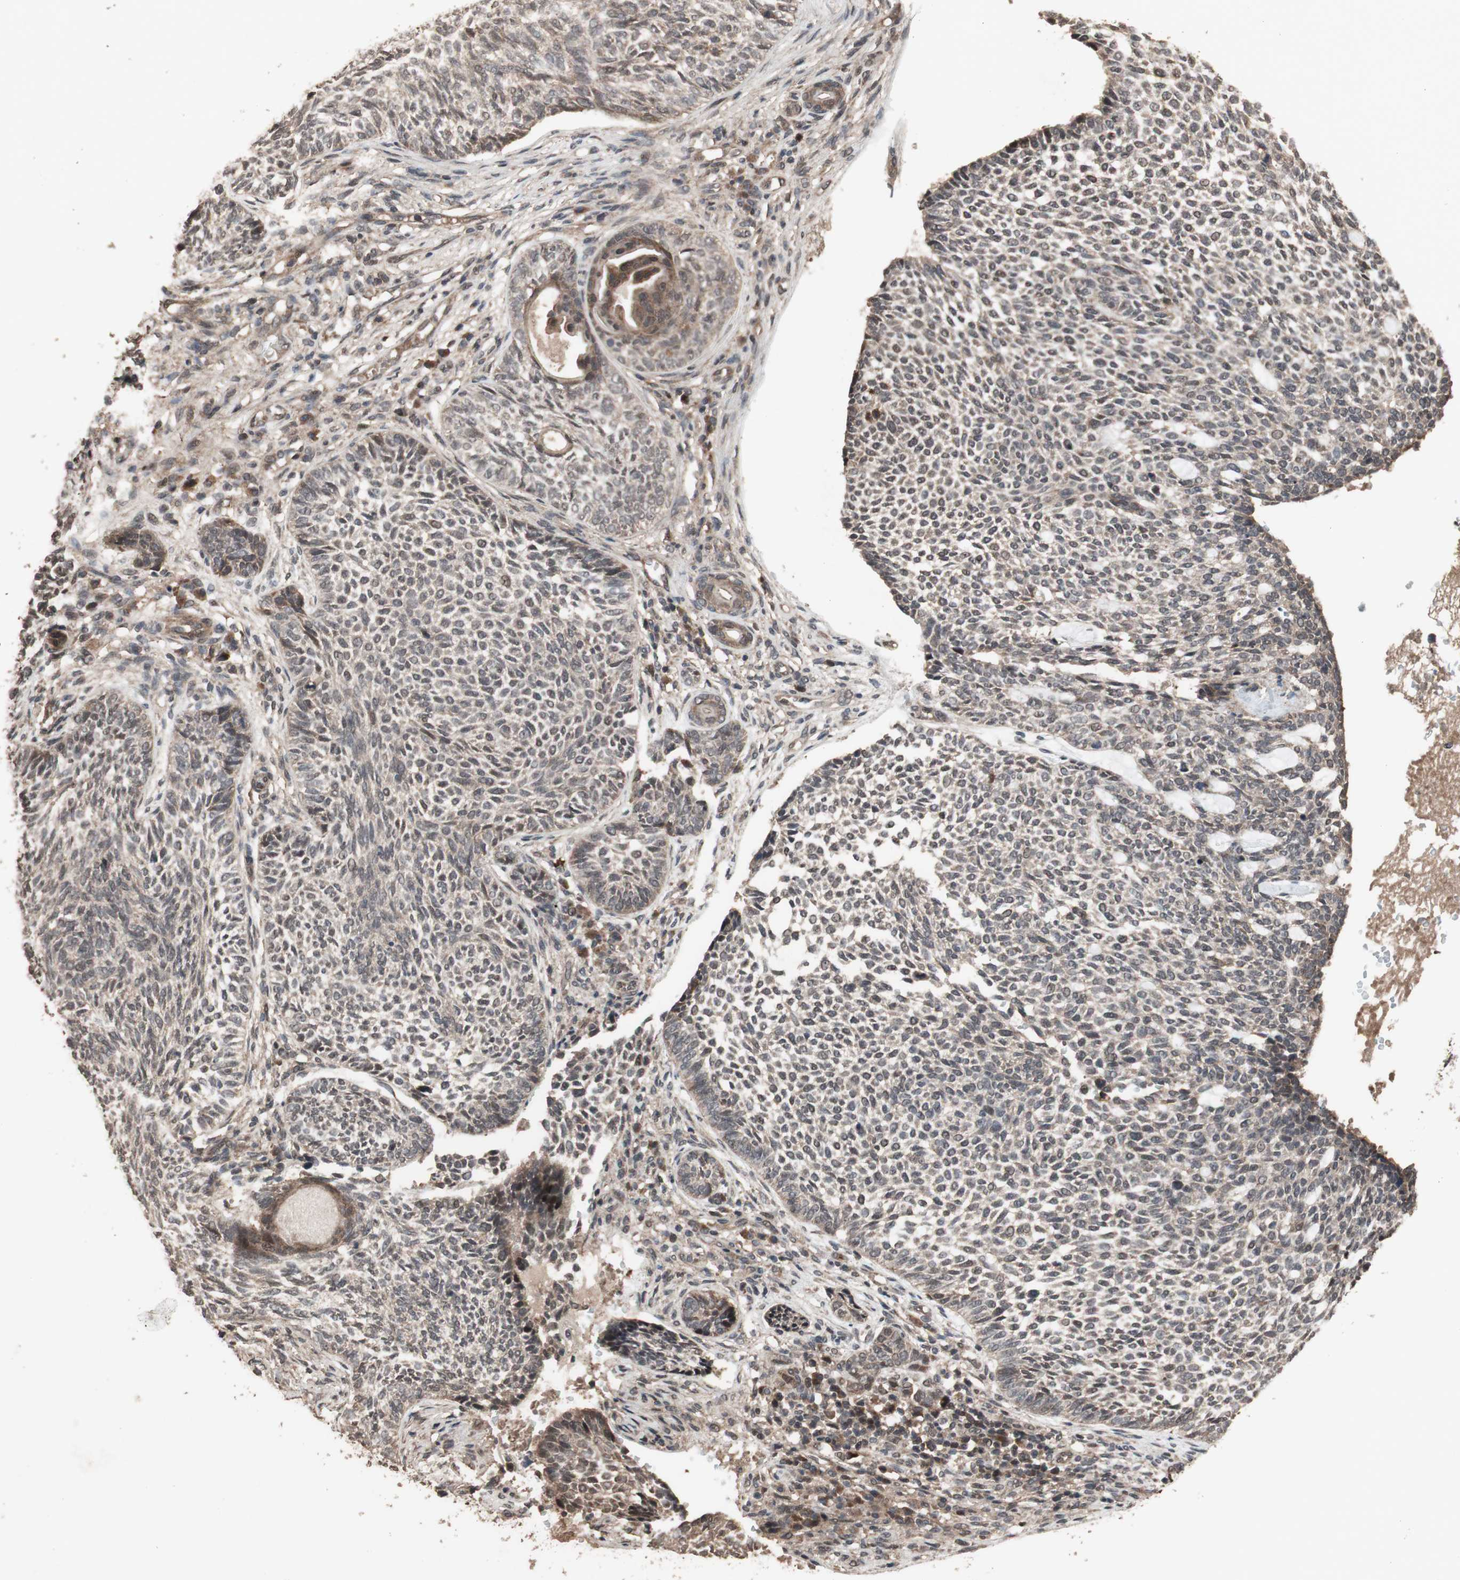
{"staining": {"intensity": "moderate", "quantity": ">75%", "location": "cytoplasmic/membranous"}, "tissue": "skin cancer", "cell_type": "Tumor cells", "image_type": "cancer", "snomed": [{"axis": "morphology", "description": "Basal cell carcinoma"}, {"axis": "topography", "description": "Skin"}], "caption": "This histopathology image reveals immunohistochemistry (IHC) staining of basal cell carcinoma (skin), with medium moderate cytoplasmic/membranous expression in approximately >75% of tumor cells.", "gene": "KANSL1", "patient": {"sex": "male", "age": 87}}